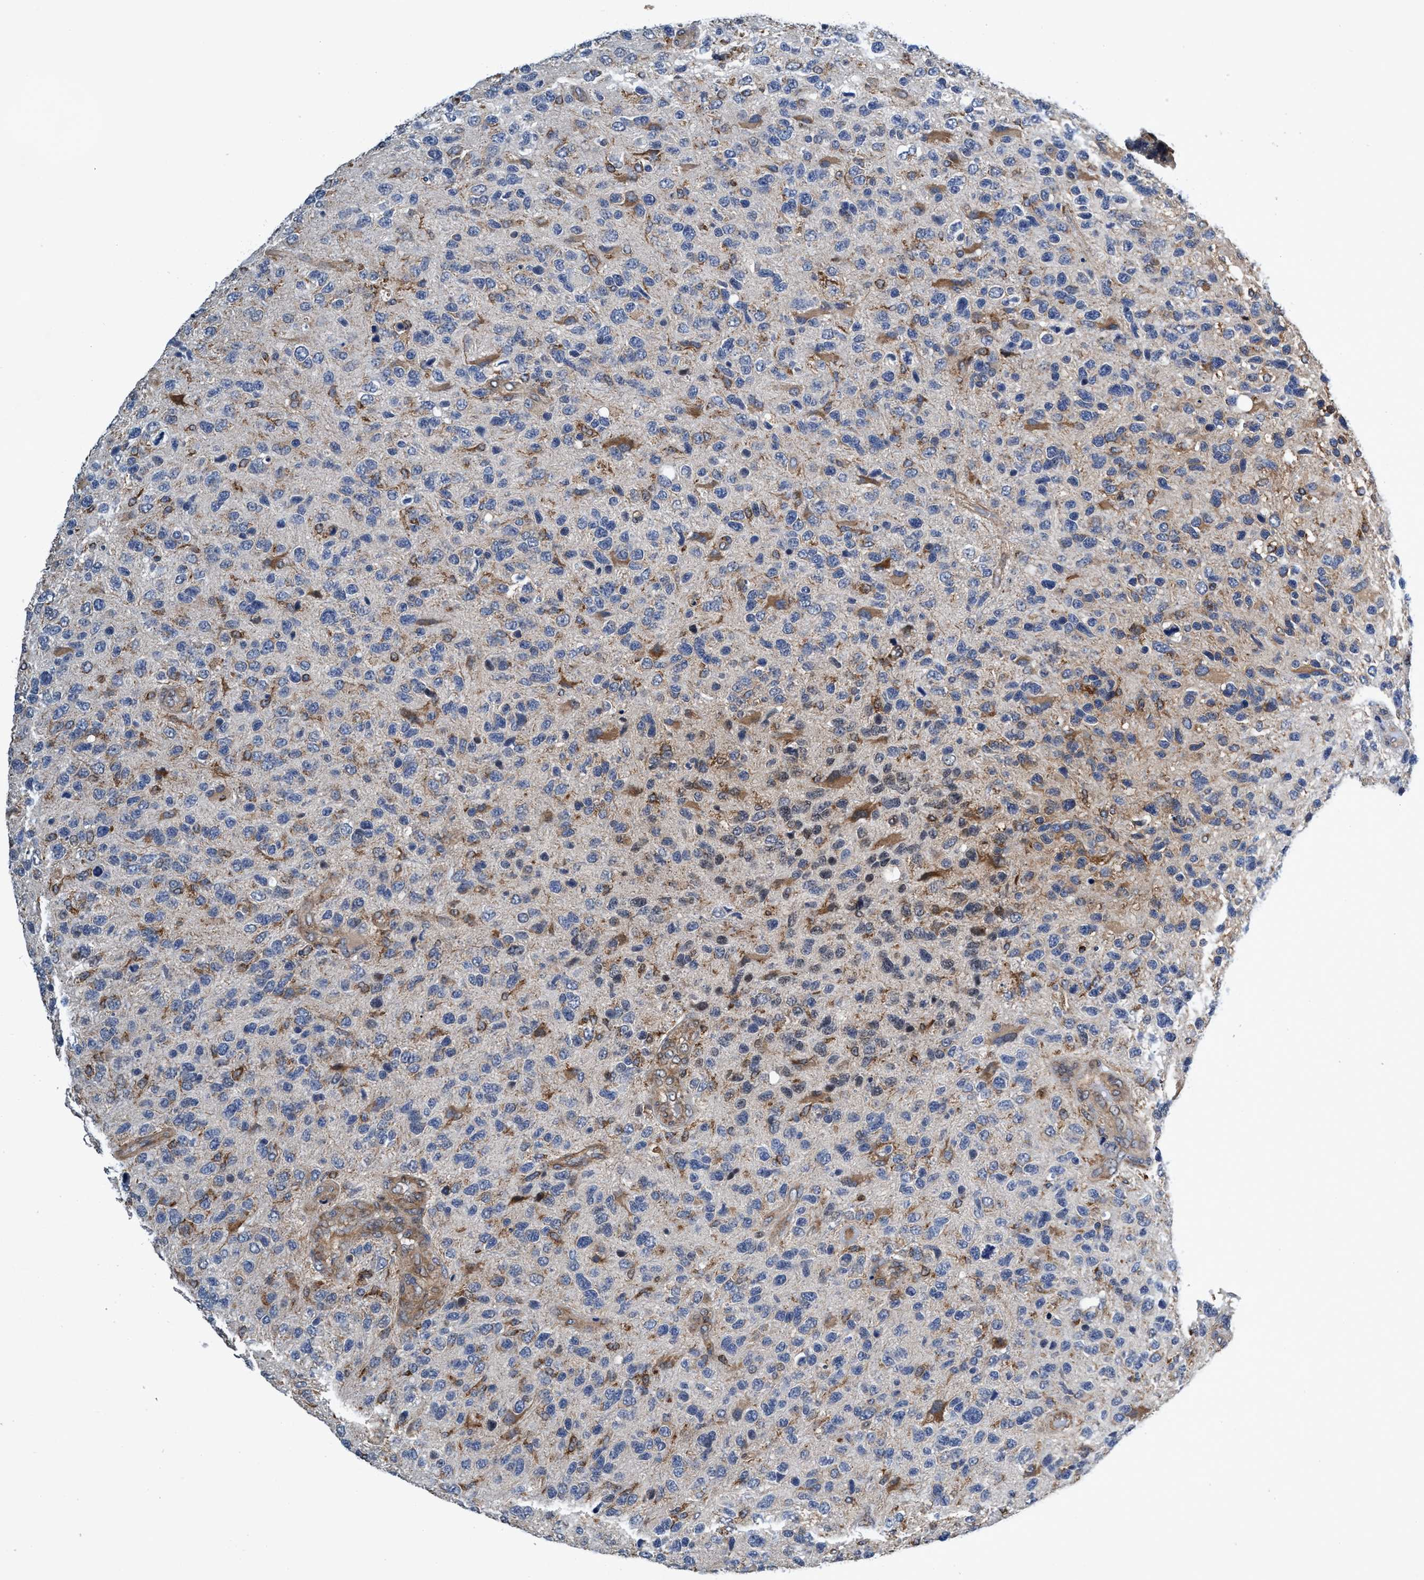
{"staining": {"intensity": "moderate", "quantity": "<25%", "location": "cytoplasmic/membranous"}, "tissue": "glioma", "cell_type": "Tumor cells", "image_type": "cancer", "snomed": [{"axis": "morphology", "description": "Glioma, malignant, High grade"}, {"axis": "topography", "description": "Brain"}], "caption": "Brown immunohistochemical staining in glioma demonstrates moderate cytoplasmic/membranous staining in about <25% of tumor cells.", "gene": "CALCOCO2", "patient": {"sex": "female", "age": 58}}